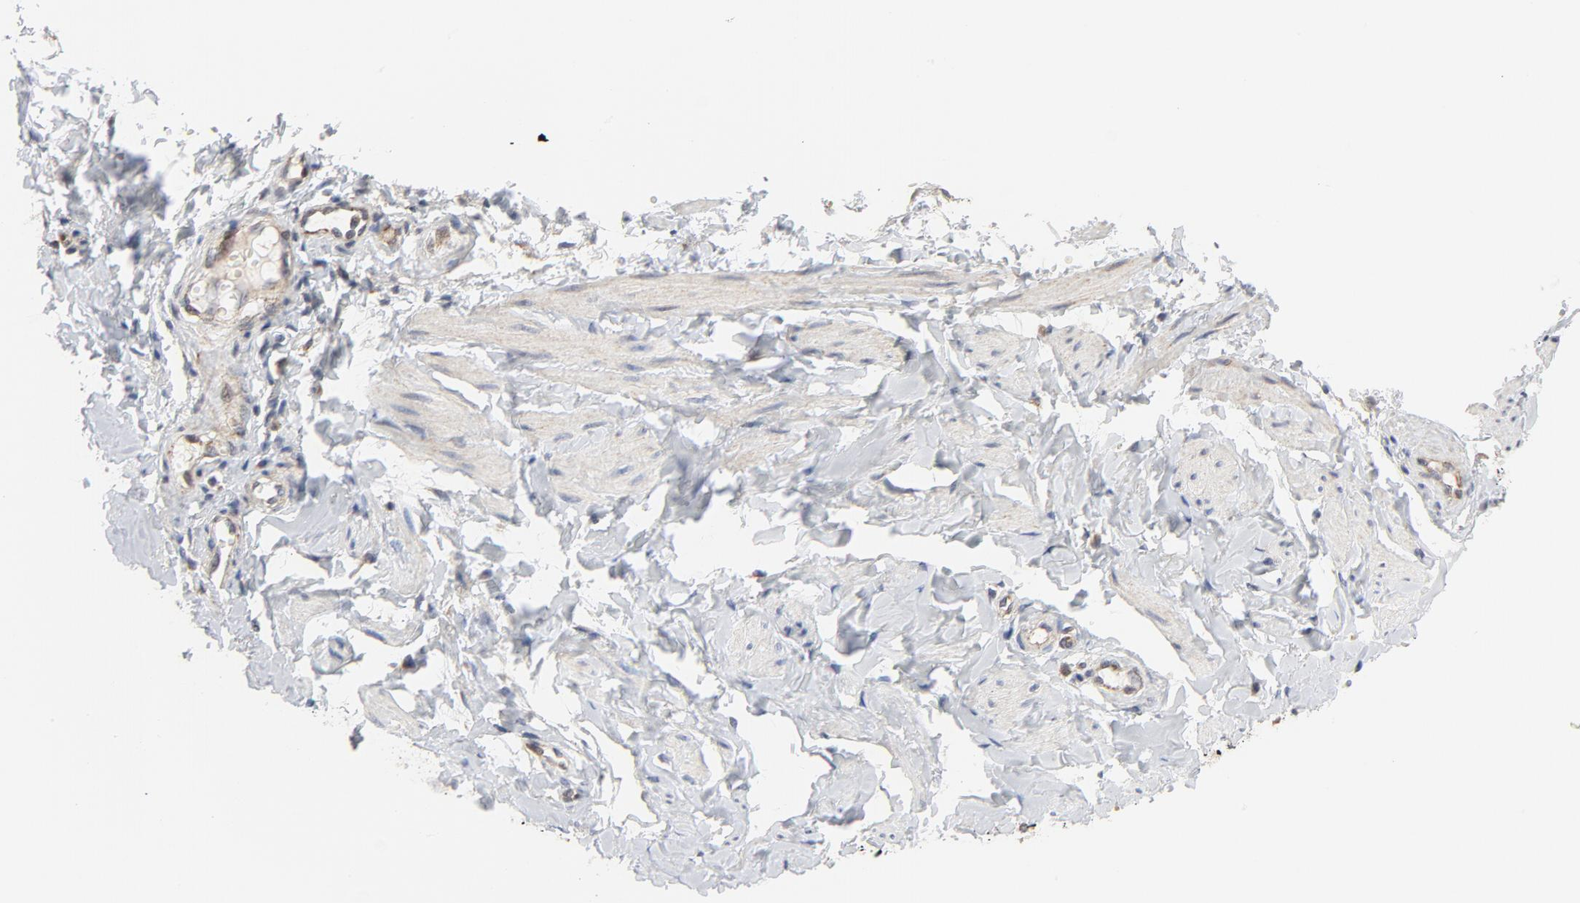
{"staining": {"intensity": "moderate", "quantity": "25%-75%", "location": "cytoplasmic/membranous"}, "tissue": "vagina", "cell_type": "Squamous epithelial cells", "image_type": "normal", "snomed": [{"axis": "morphology", "description": "Normal tissue, NOS"}, {"axis": "topography", "description": "Vagina"}], "caption": "Immunohistochemical staining of unremarkable human vagina displays medium levels of moderate cytoplasmic/membranous positivity in about 25%-75% of squamous epithelial cells.", "gene": "RAPGEF4", "patient": {"sex": "female", "age": 55}}